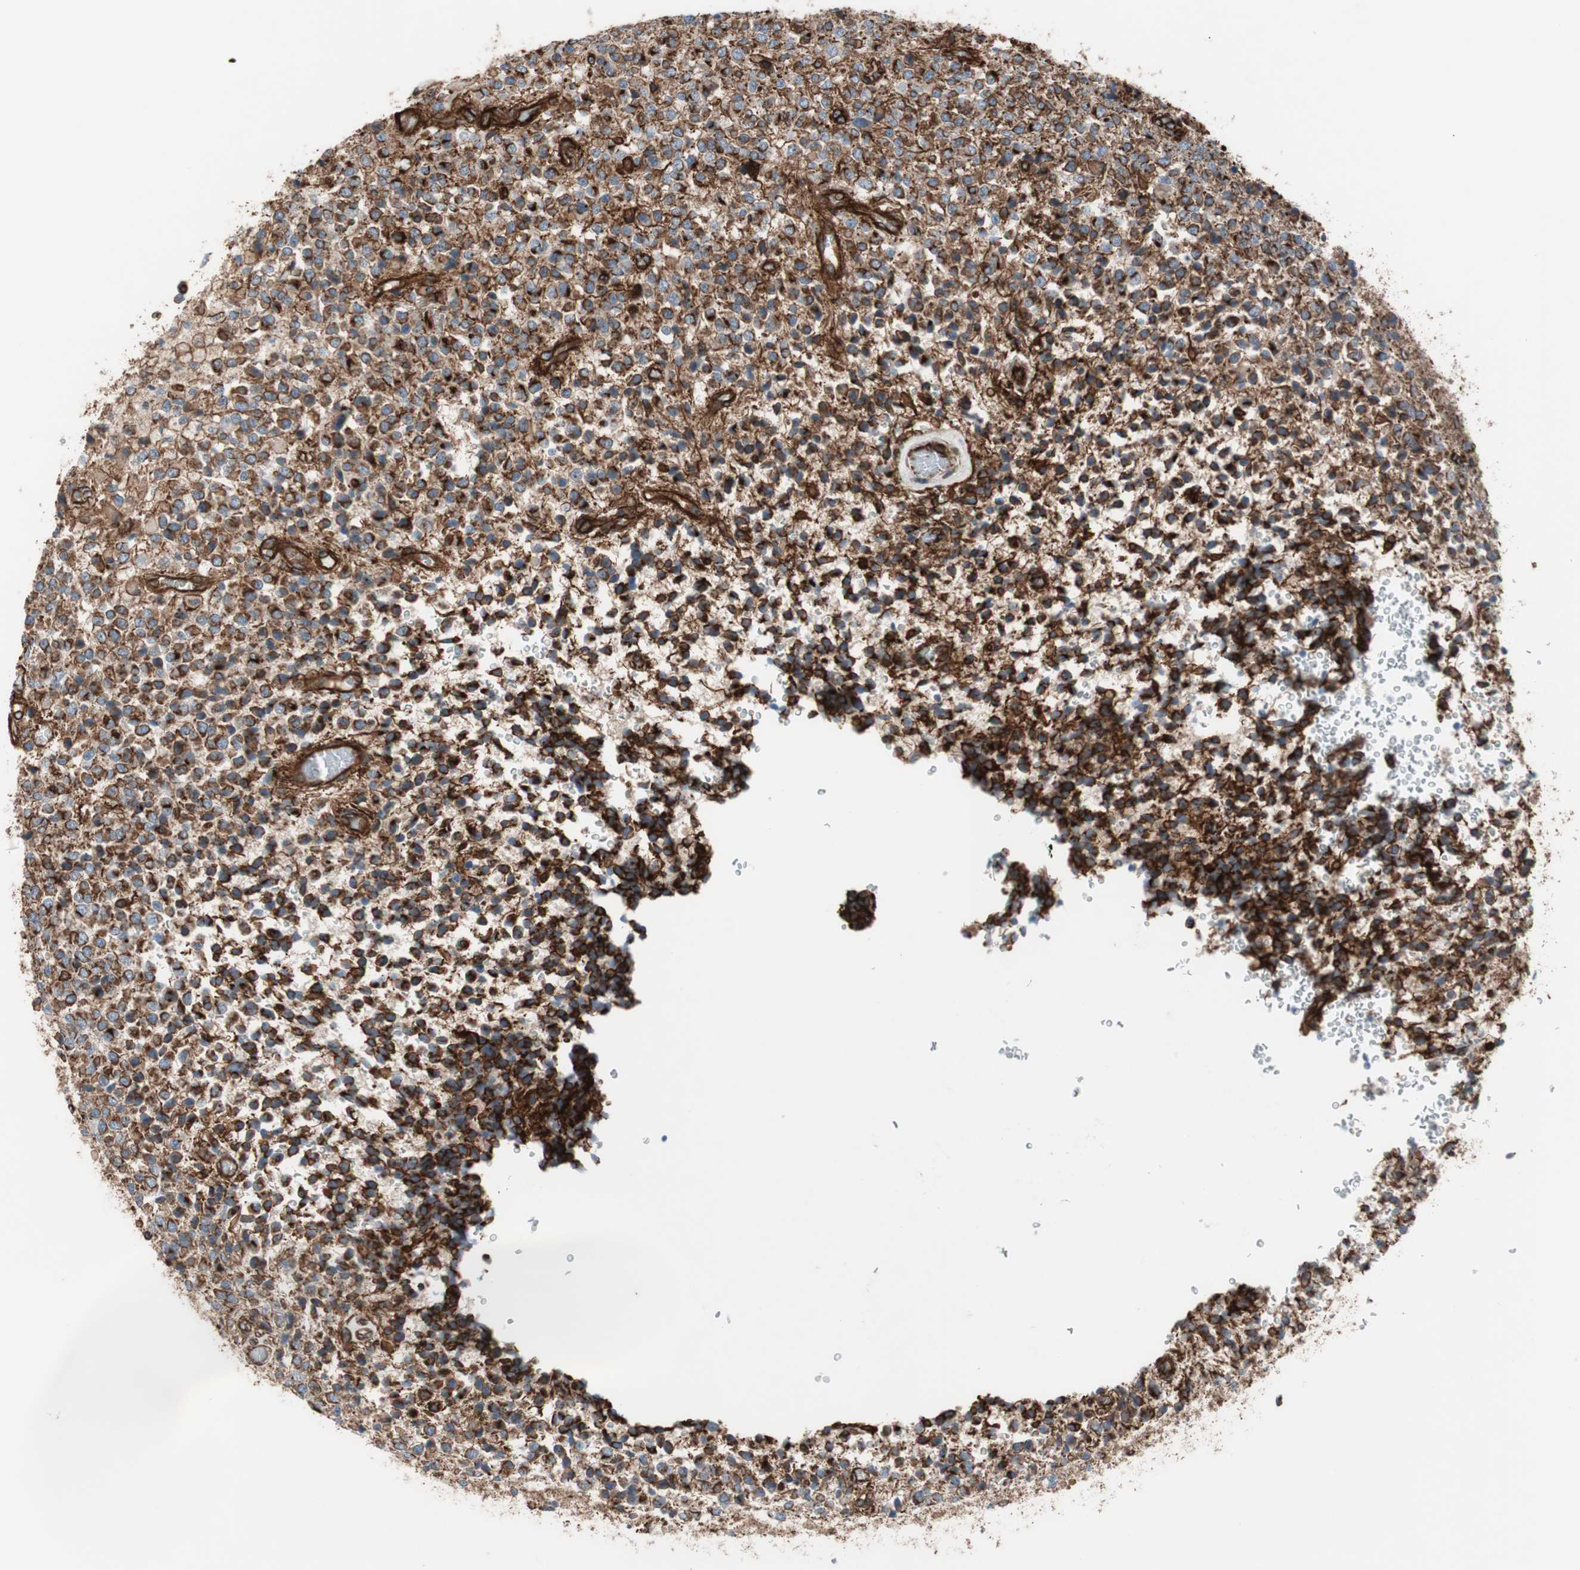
{"staining": {"intensity": "strong", "quantity": ">75%", "location": "cytoplasmic/membranous"}, "tissue": "glioma", "cell_type": "Tumor cells", "image_type": "cancer", "snomed": [{"axis": "morphology", "description": "Glioma, malignant, High grade"}, {"axis": "topography", "description": "pancreas cauda"}], "caption": "This is a histology image of immunohistochemistry (IHC) staining of glioma, which shows strong positivity in the cytoplasmic/membranous of tumor cells.", "gene": "TCTA", "patient": {"sex": "male", "age": 60}}